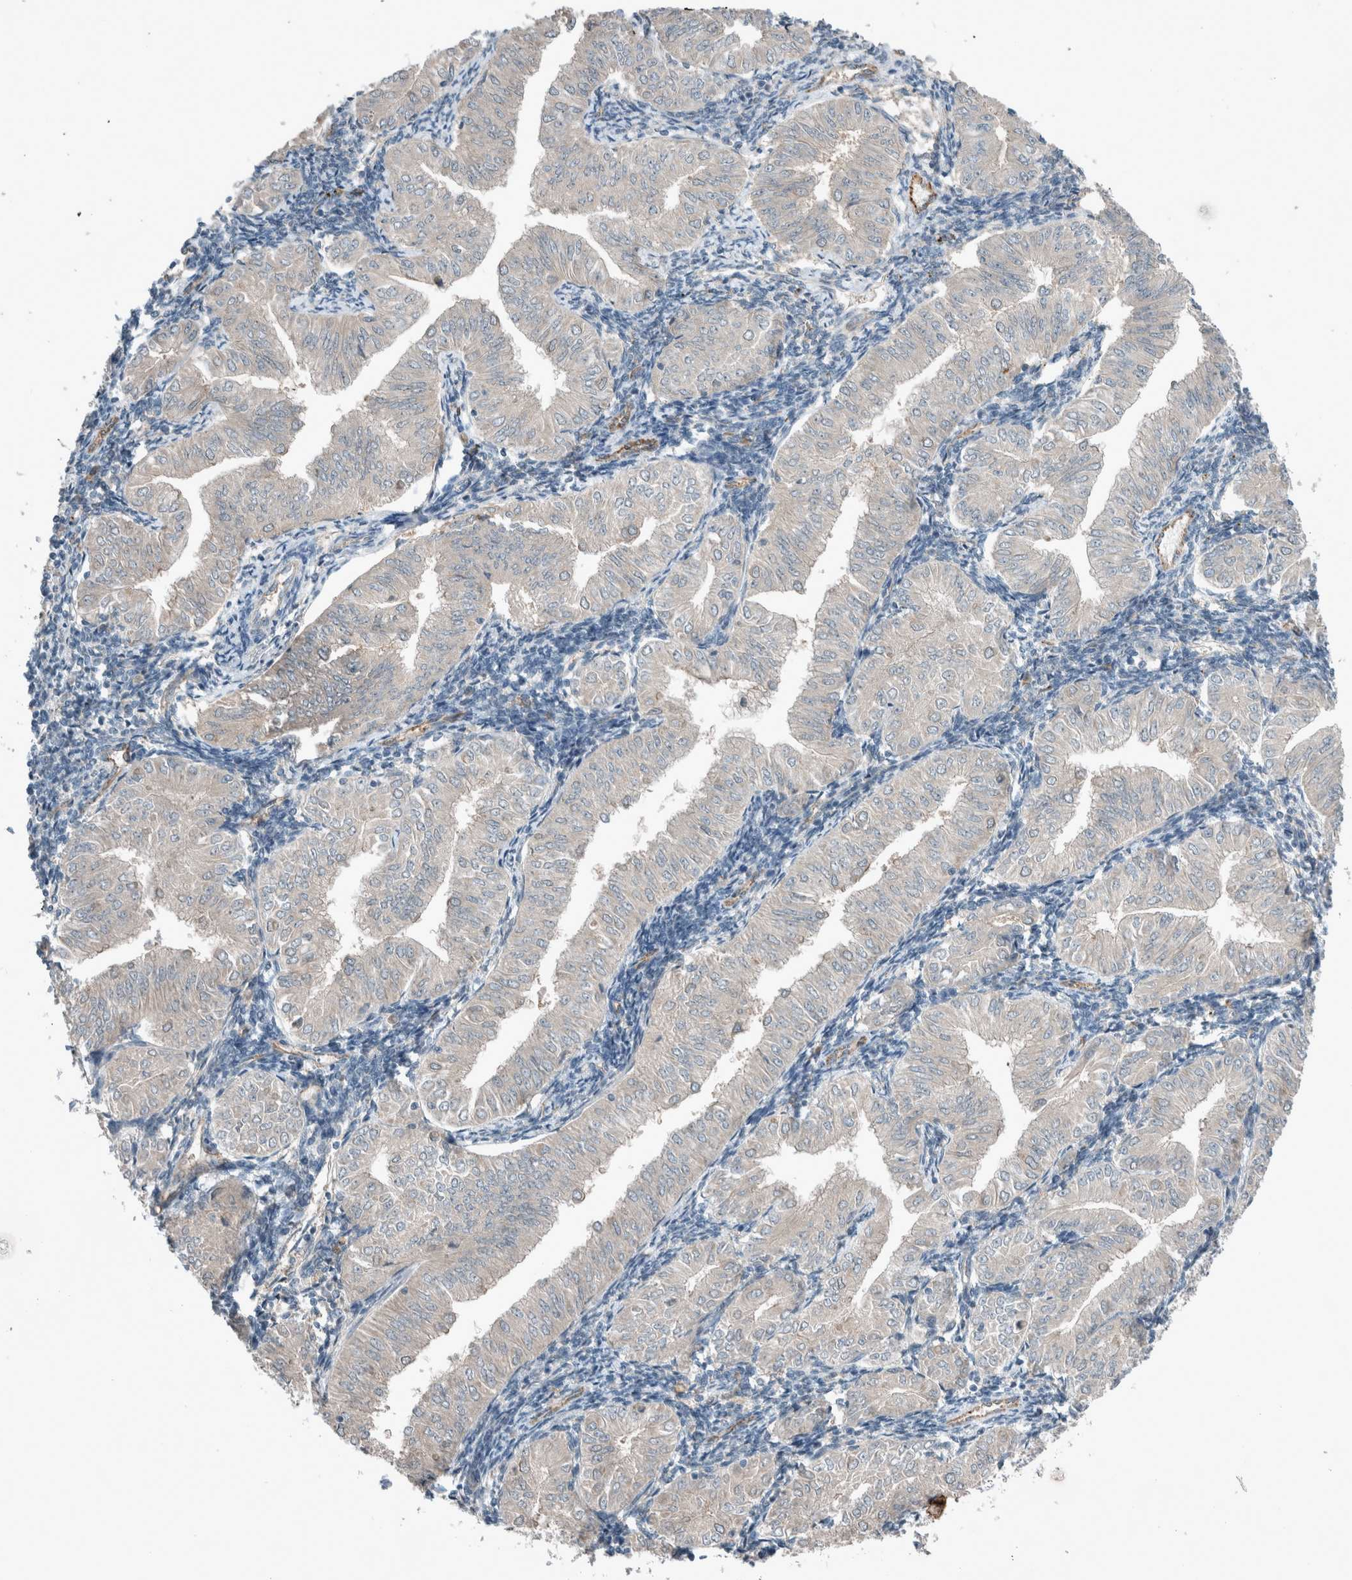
{"staining": {"intensity": "negative", "quantity": "none", "location": "none"}, "tissue": "endometrial cancer", "cell_type": "Tumor cells", "image_type": "cancer", "snomed": [{"axis": "morphology", "description": "Normal tissue, NOS"}, {"axis": "morphology", "description": "Adenocarcinoma, NOS"}, {"axis": "topography", "description": "Endometrium"}], "caption": "Tumor cells are negative for brown protein staining in endometrial cancer (adenocarcinoma).", "gene": "RALGDS", "patient": {"sex": "female", "age": 53}}